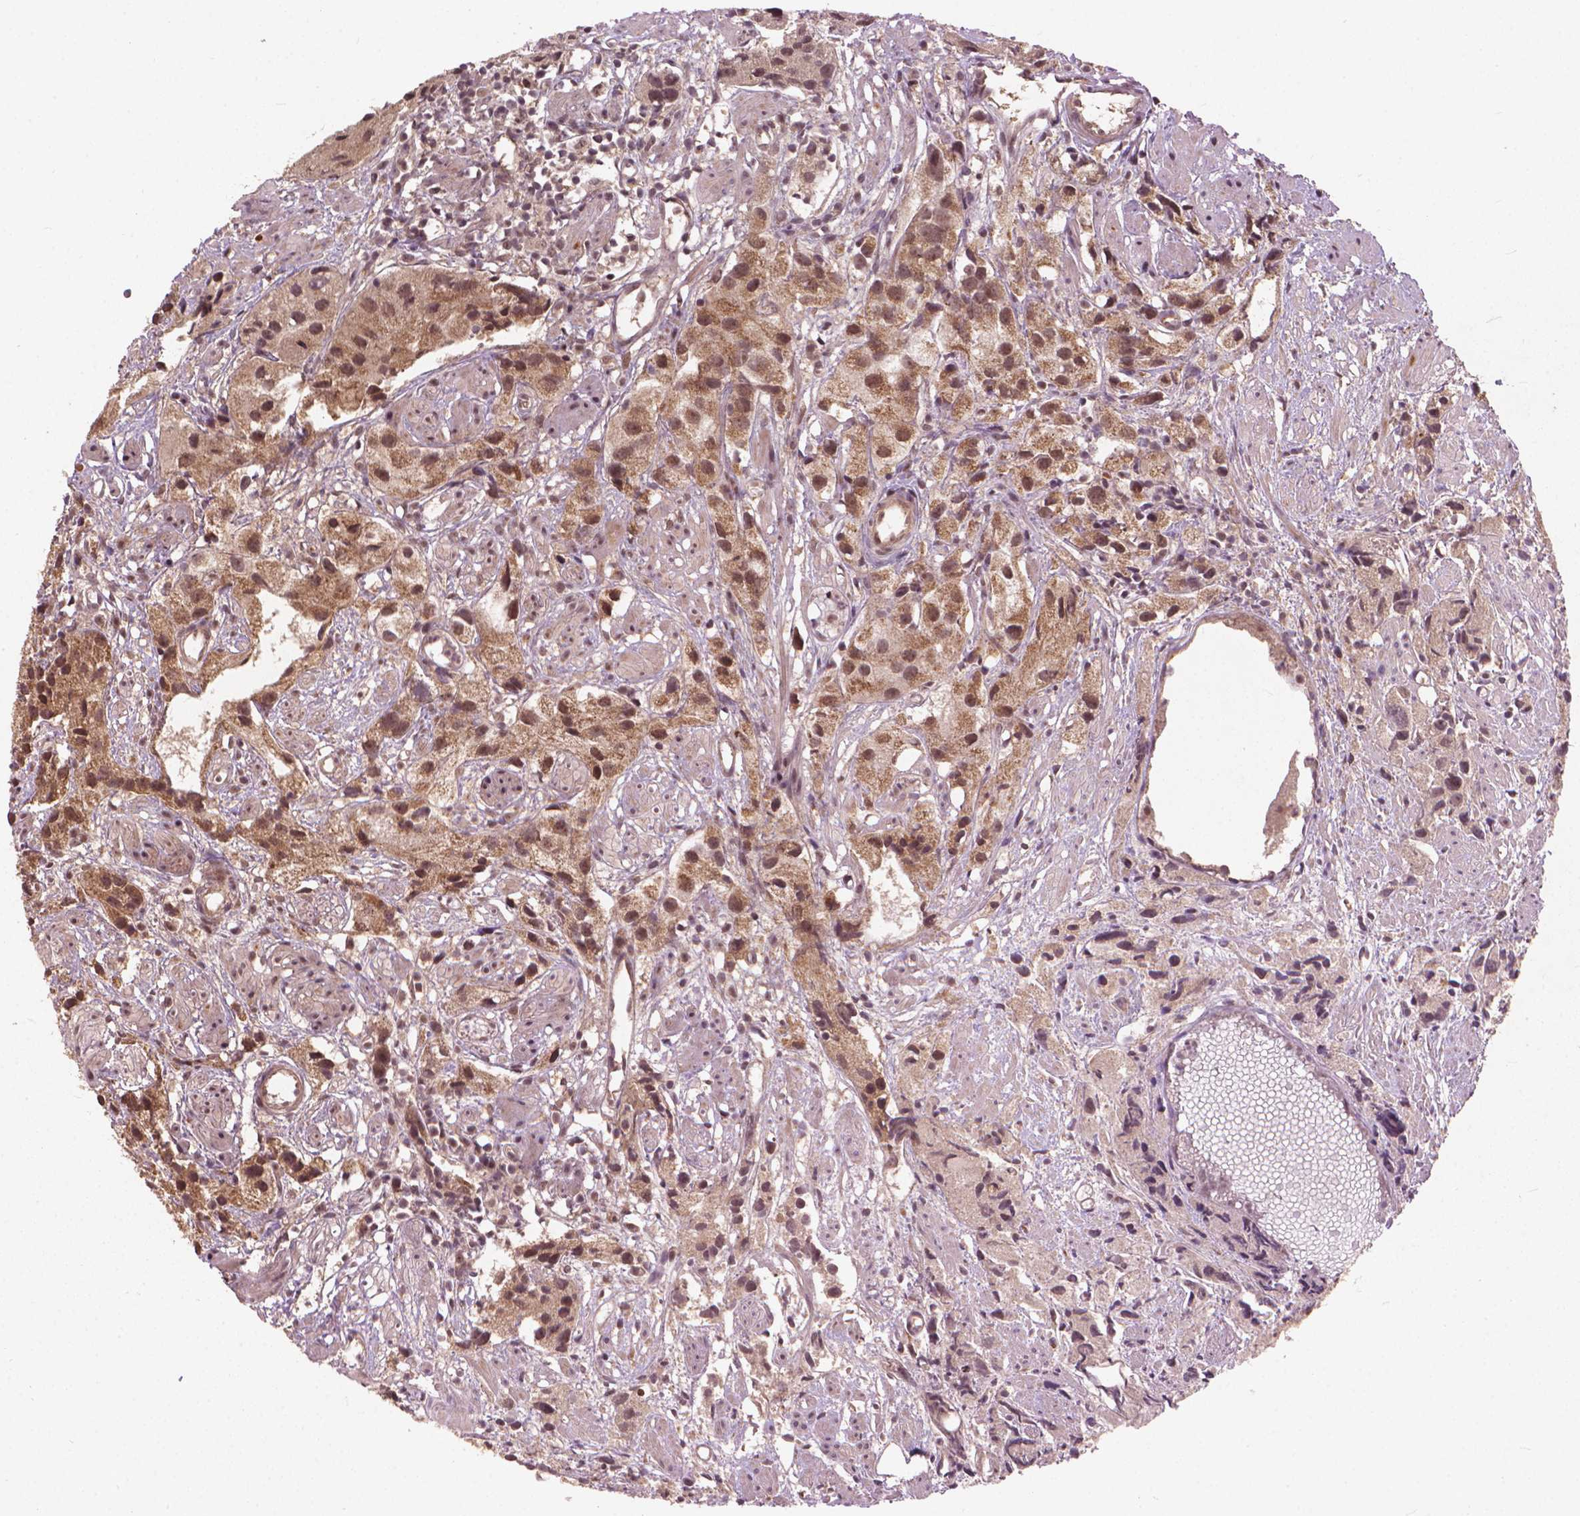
{"staining": {"intensity": "moderate", "quantity": ">75%", "location": "nuclear"}, "tissue": "prostate cancer", "cell_type": "Tumor cells", "image_type": "cancer", "snomed": [{"axis": "morphology", "description": "Adenocarcinoma, High grade"}, {"axis": "topography", "description": "Prostate"}], "caption": "Human prostate cancer (adenocarcinoma (high-grade)) stained with a protein marker shows moderate staining in tumor cells.", "gene": "SSU72", "patient": {"sex": "male", "age": 68}}